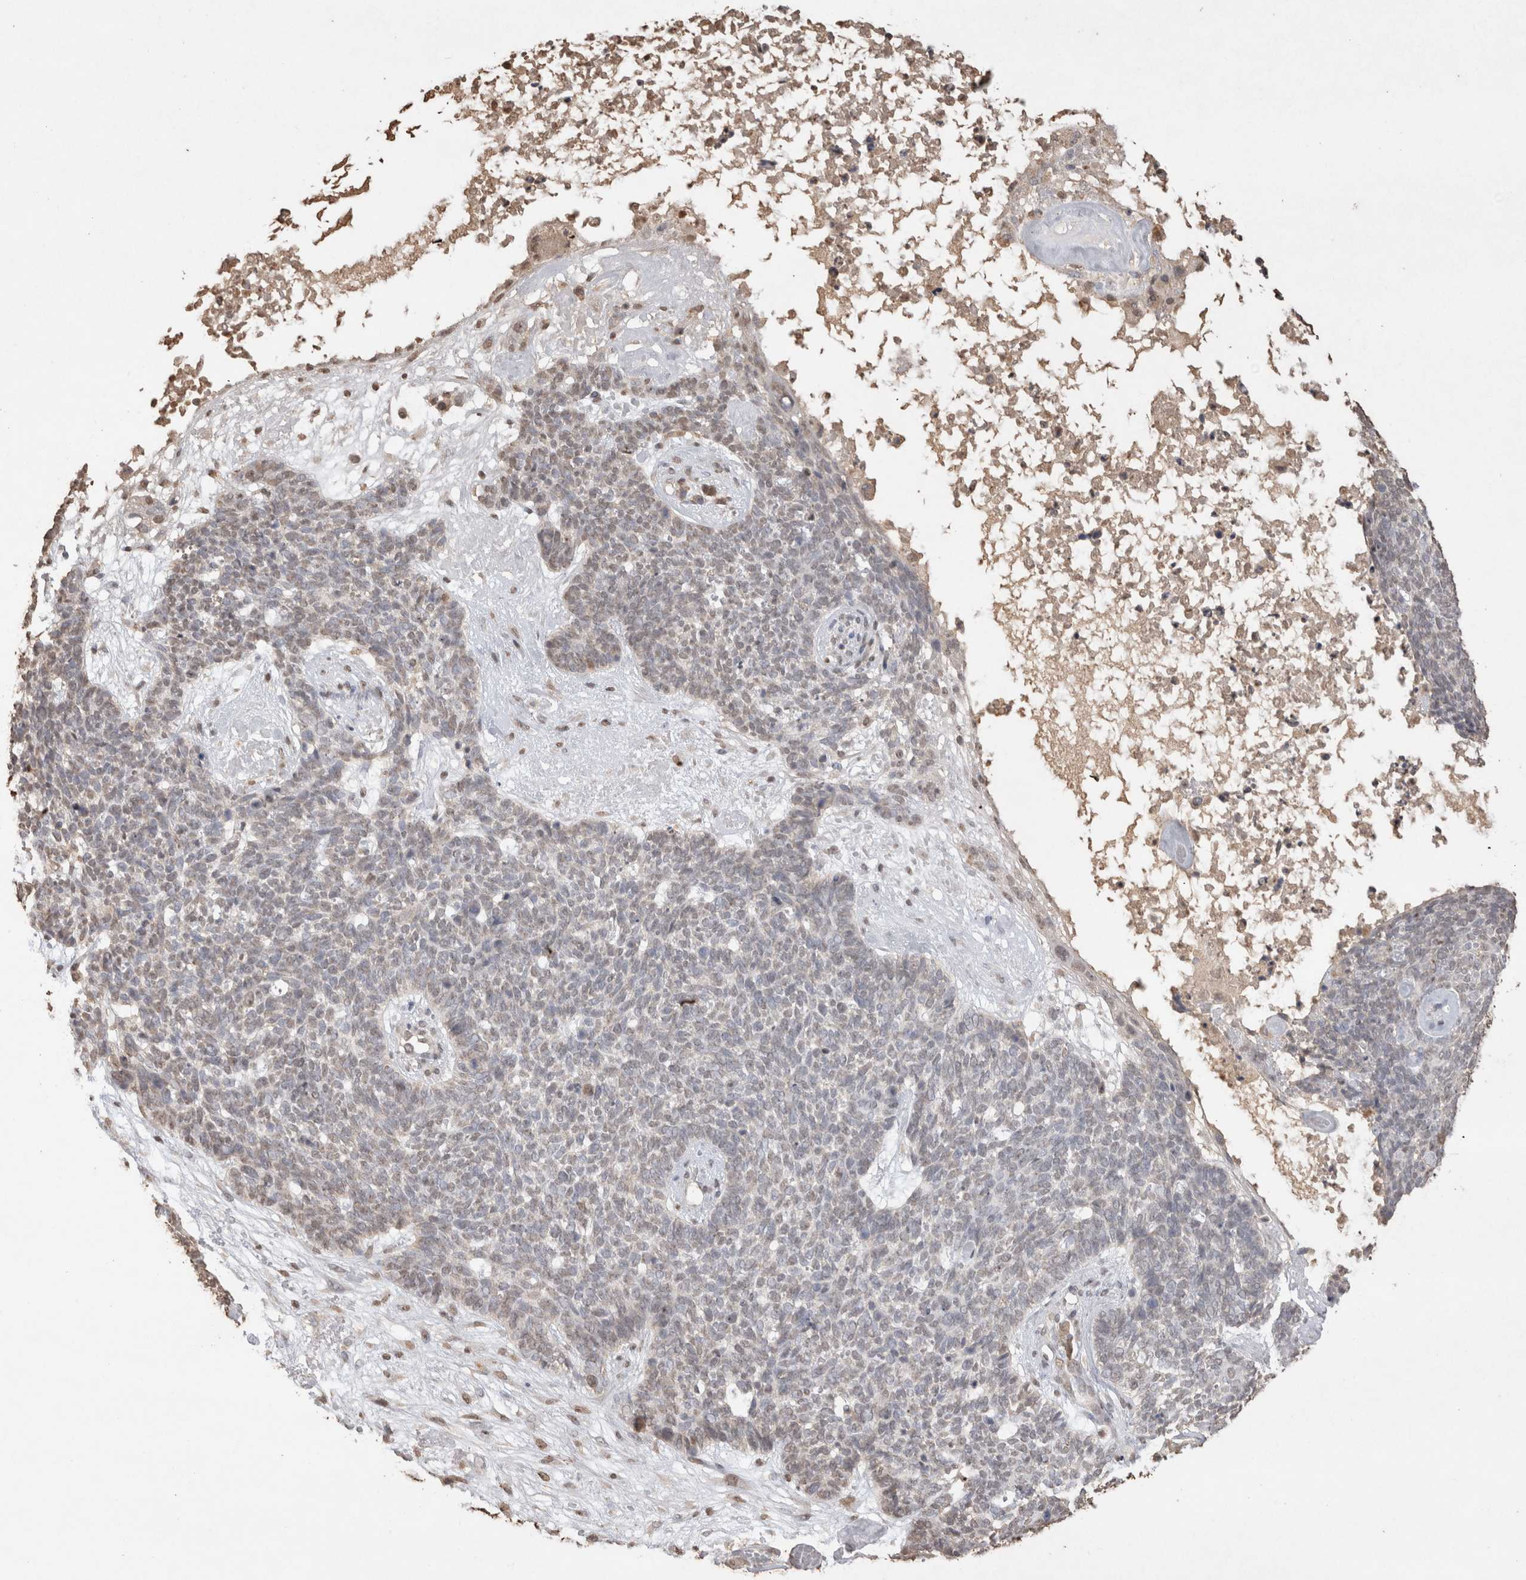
{"staining": {"intensity": "weak", "quantity": "<25%", "location": "nuclear"}, "tissue": "skin cancer", "cell_type": "Tumor cells", "image_type": "cancer", "snomed": [{"axis": "morphology", "description": "Basal cell carcinoma"}, {"axis": "topography", "description": "Skin"}], "caption": "Immunohistochemistry (IHC) image of neoplastic tissue: skin basal cell carcinoma stained with DAB (3,3'-diaminobenzidine) demonstrates no significant protein expression in tumor cells.", "gene": "MLX", "patient": {"sex": "female", "age": 84}}